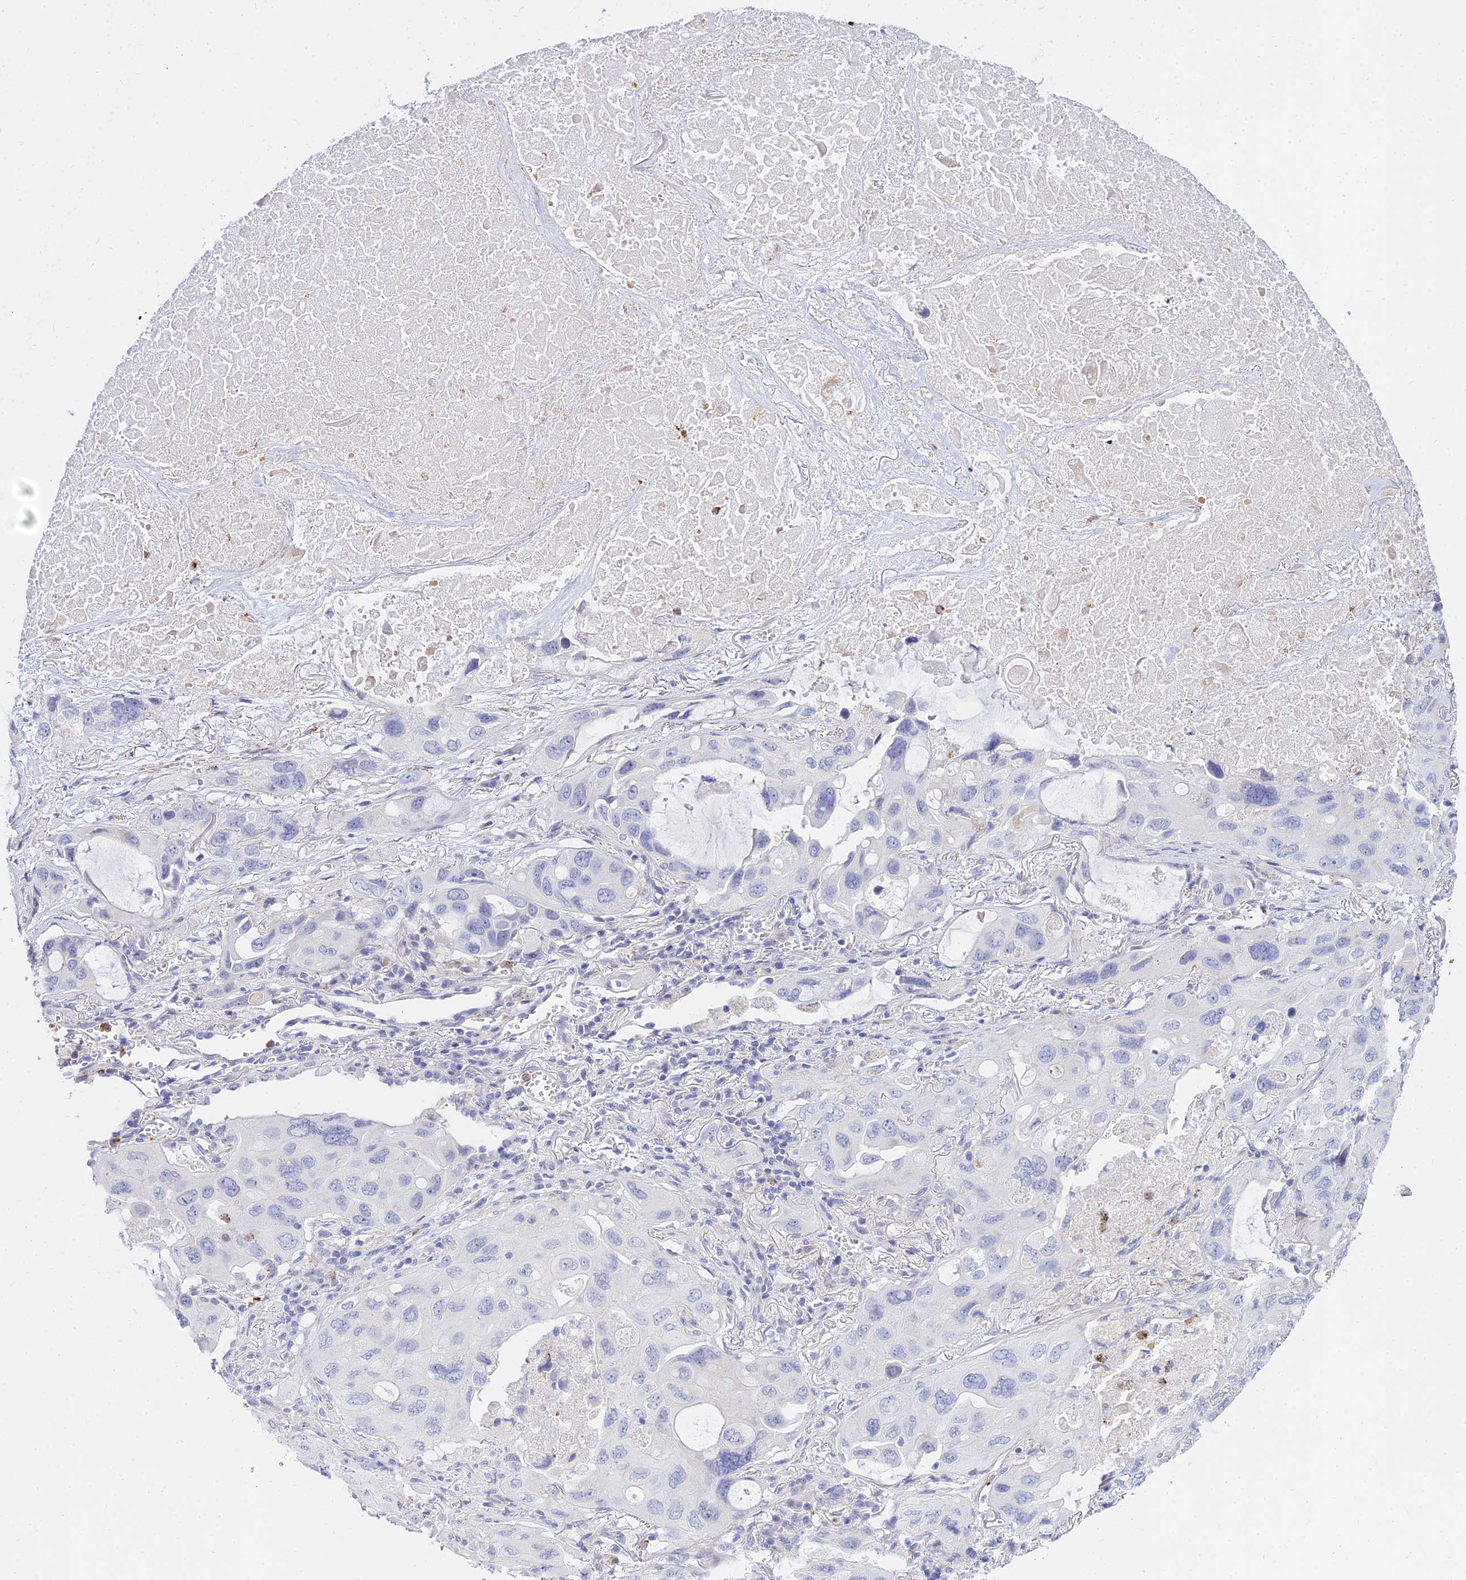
{"staining": {"intensity": "negative", "quantity": "none", "location": "none"}, "tissue": "lung cancer", "cell_type": "Tumor cells", "image_type": "cancer", "snomed": [{"axis": "morphology", "description": "Squamous cell carcinoma, NOS"}, {"axis": "topography", "description": "Lung"}], "caption": "Immunohistochemical staining of human lung cancer (squamous cell carcinoma) exhibits no significant positivity in tumor cells. (DAB (3,3'-diaminobenzidine) immunohistochemistry (IHC) visualized using brightfield microscopy, high magnification).", "gene": "VWC2L", "patient": {"sex": "female", "age": 73}}